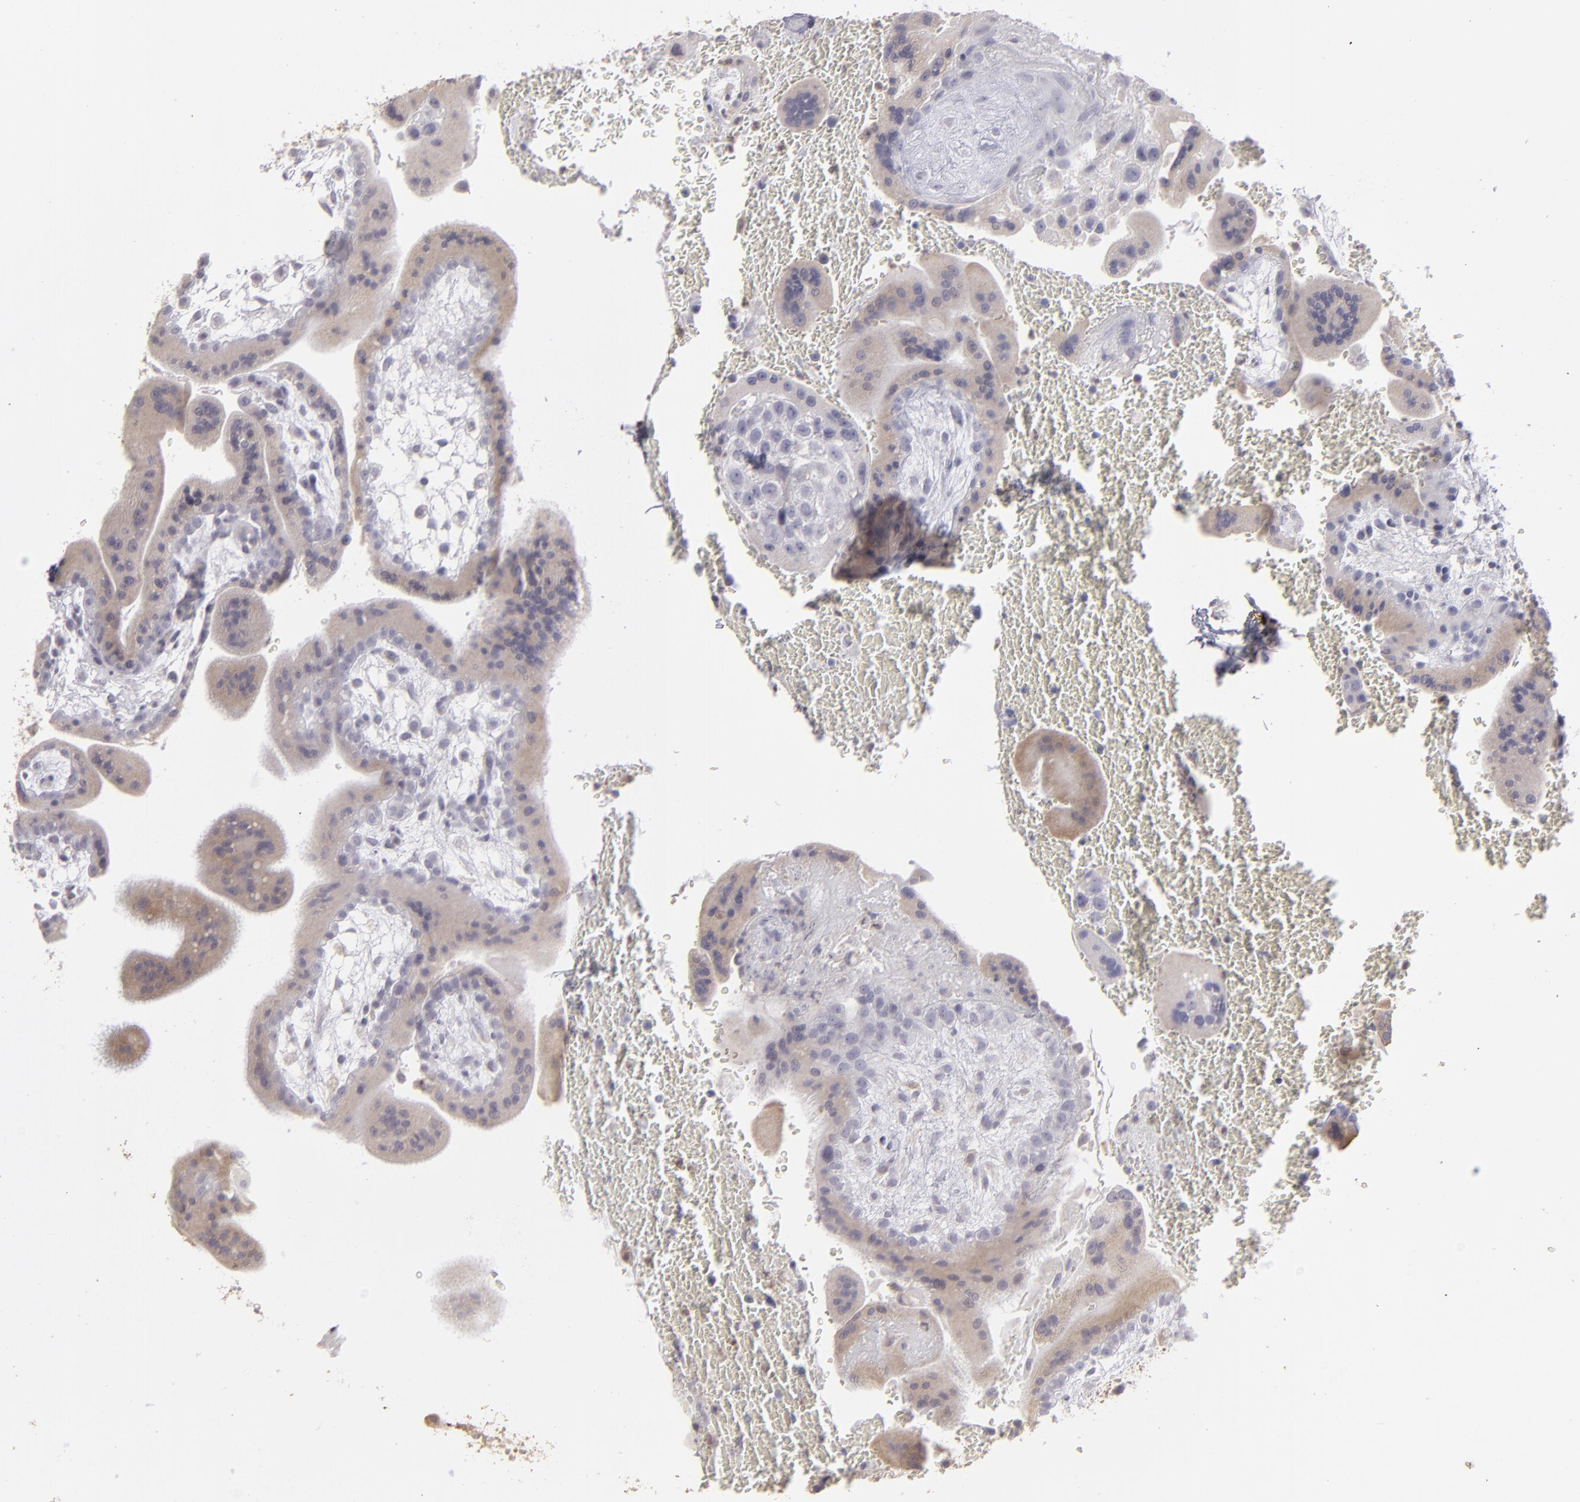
{"staining": {"intensity": "weak", "quantity": ">75%", "location": "cytoplasmic/membranous"}, "tissue": "placenta", "cell_type": "Trophoblastic cells", "image_type": "normal", "snomed": [{"axis": "morphology", "description": "Normal tissue, NOS"}, {"axis": "topography", "description": "Placenta"}], "caption": "Human placenta stained for a protein (brown) reveals weak cytoplasmic/membranous positive expression in about >75% of trophoblastic cells.", "gene": "SEMA3G", "patient": {"sex": "female", "age": 35}}